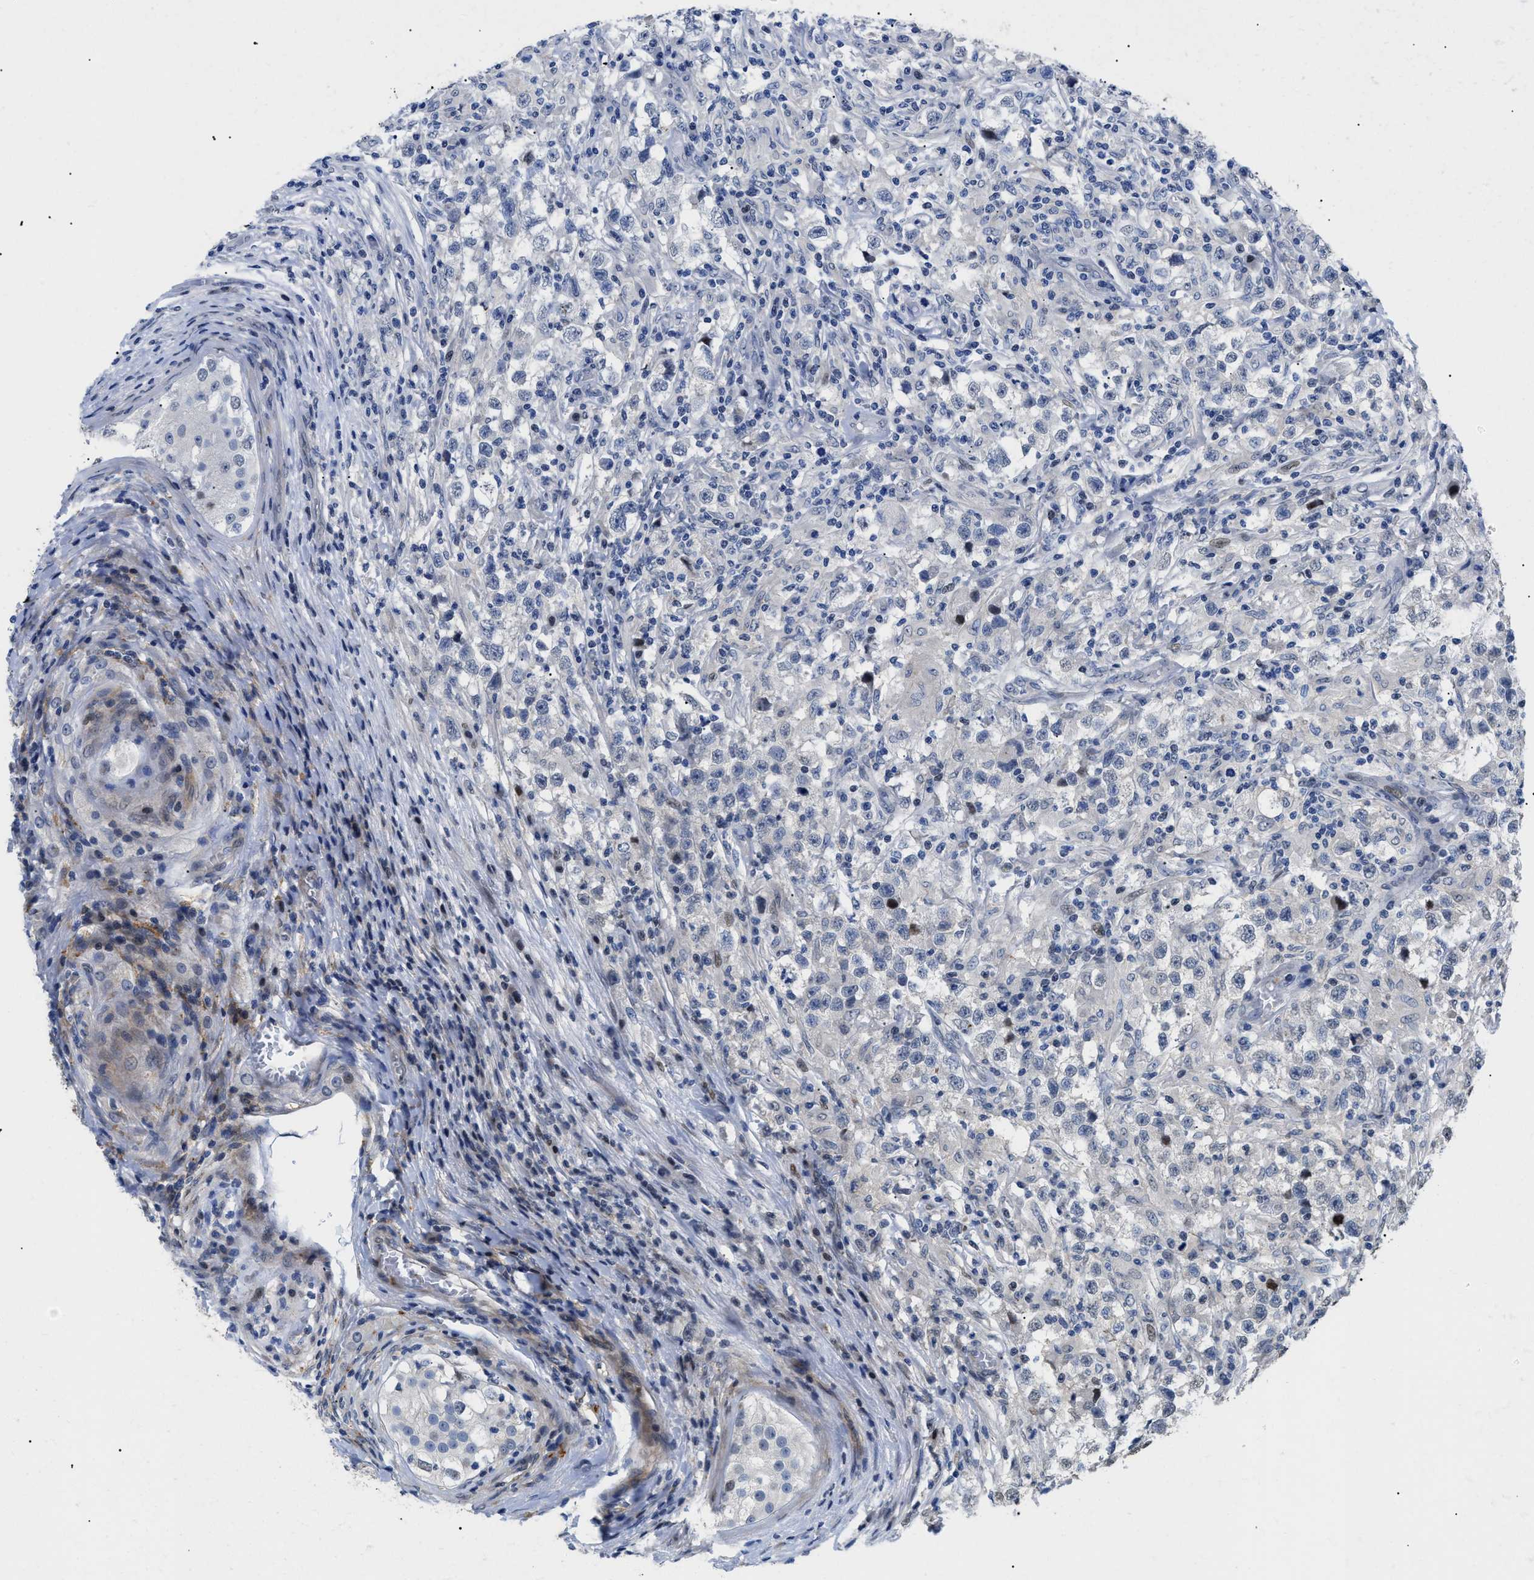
{"staining": {"intensity": "negative", "quantity": "none", "location": "none"}, "tissue": "testis cancer", "cell_type": "Tumor cells", "image_type": "cancer", "snomed": [{"axis": "morphology", "description": "Carcinoma, Embryonal, NOS"}, {"axis": "topography", "description": "Testis"}], "caption": "IHC image of neoplastic tissue: testis cancer (embryonal carcinoma) stained with DAB demonstrates no significant protein expression in tumor cells. (Brightfield microscopy of DAB IHC at high magnification).", "gene": "SFXN5", "patient": {"sex": "male", "age": 21}}